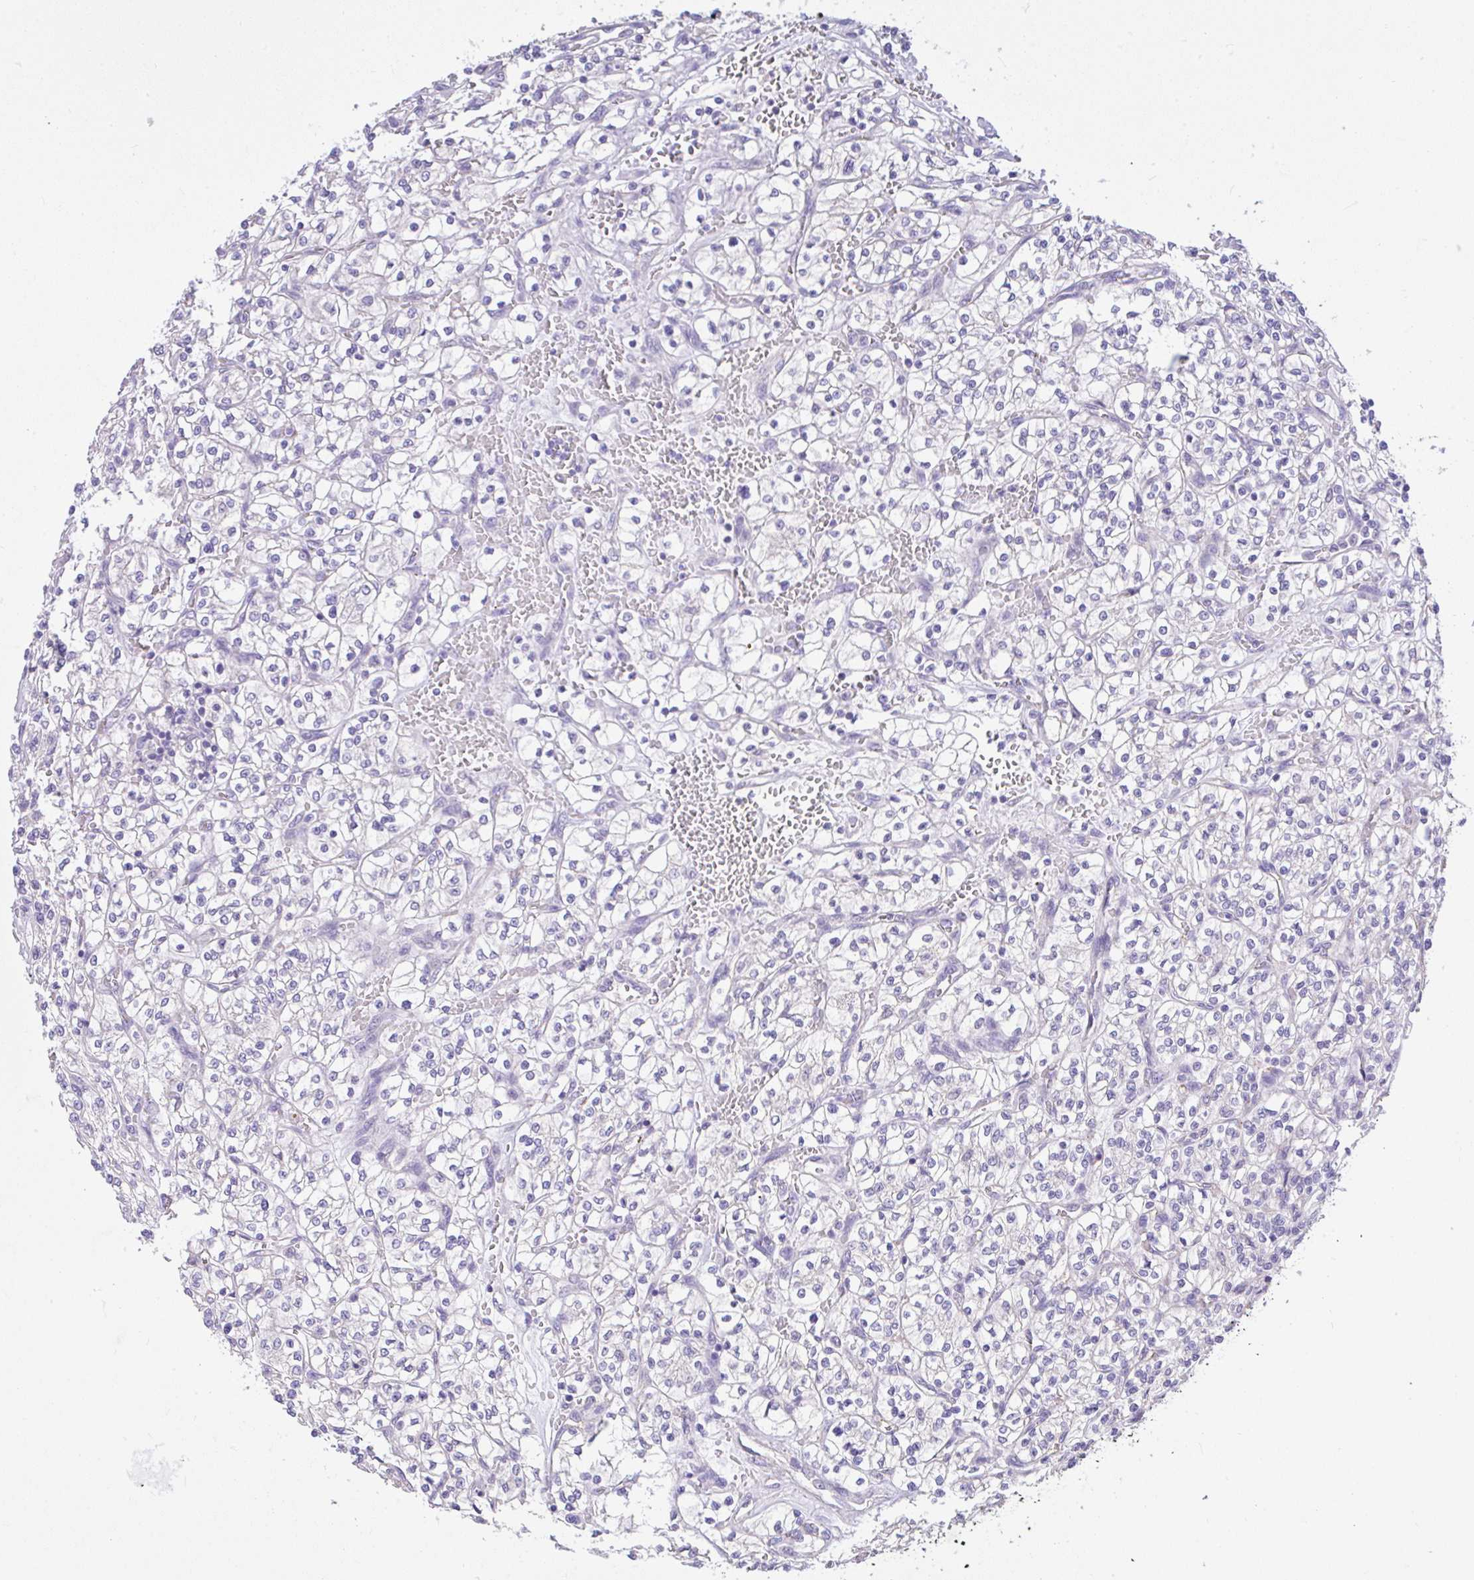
{"staining": {"intensity": "negative", "quantity": "none", "location": "none"}, "tissue": "renal cancer", "cell_type": "Tumor cells", "image_type": "cancer", "snomed": [{"axis": "morphology", "description": "Adenocarcinoma, NOS"}, {"axis": "topography", "description": "Kidney"}], "caption": "An immunohistochemistry histopathology image of renal cancer (adenocarcinoma) is shown. There is no staining in tumor cells of renal cancer (adenocarcinoma).", "gene": "CTU1", "patient": {"sex": "female", "age": 64}}